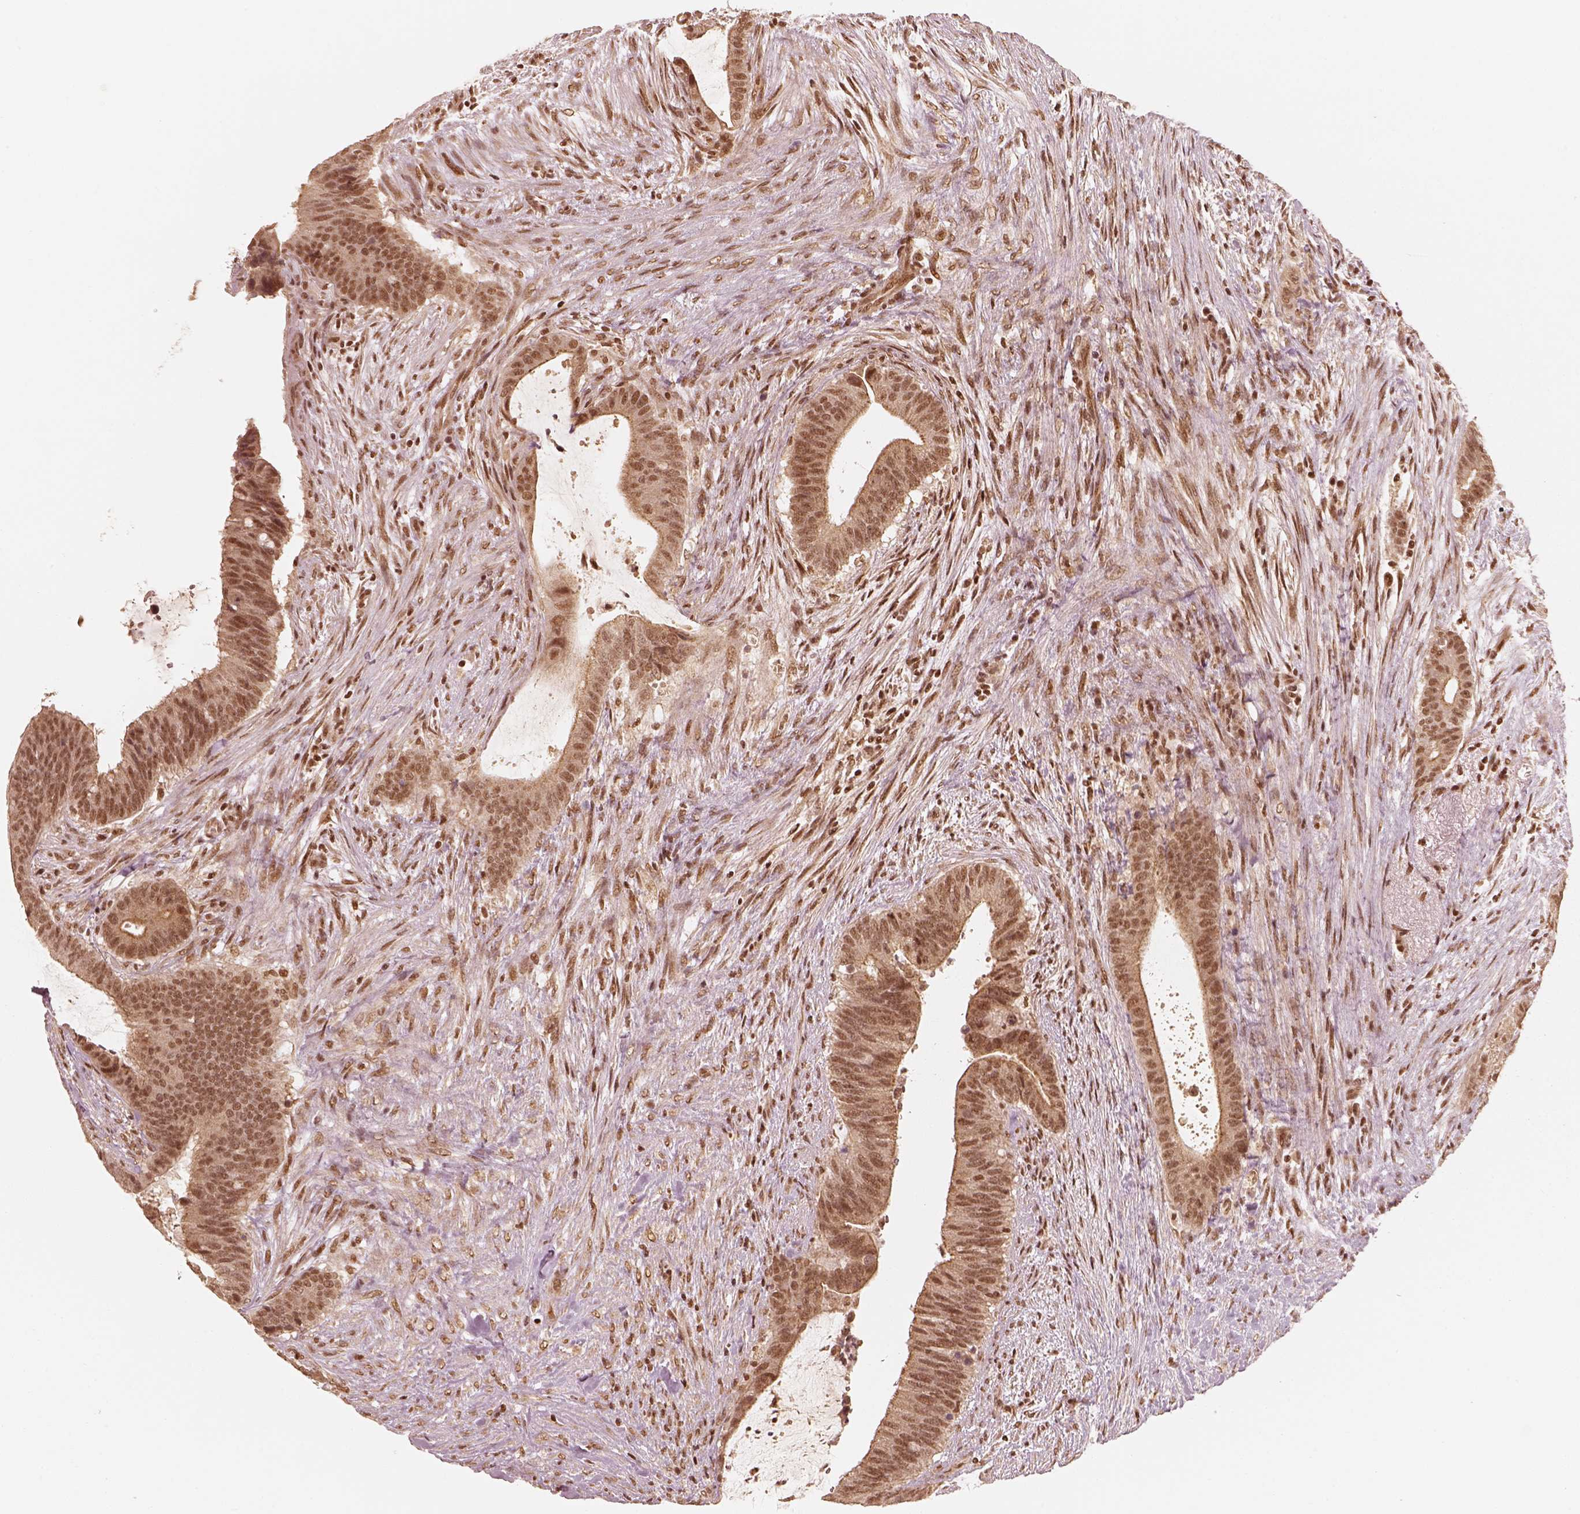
{"staining": {"intensity": "moderate", "quantity": ">75%", "location": "nuclear"}, "tissue": "colorectal cancer", "cell_type": "Tumor cells", "image_type": "cancer", "snomed": [{"axis": "morphology", "description": "Adenocarcinoma, NOS"}, {"axis": "topography", "description": "Colon"}], "caption": "A histopathology image of adenocarcinoma (colorectal) stained for a protein shows moderate nuclear brown staining in tumor cells. (DAB IHC, brown staining for protein, blue staining for nuclei).", "gene": "GMEB2", "patient": {"sex": "female", "age": 43}}